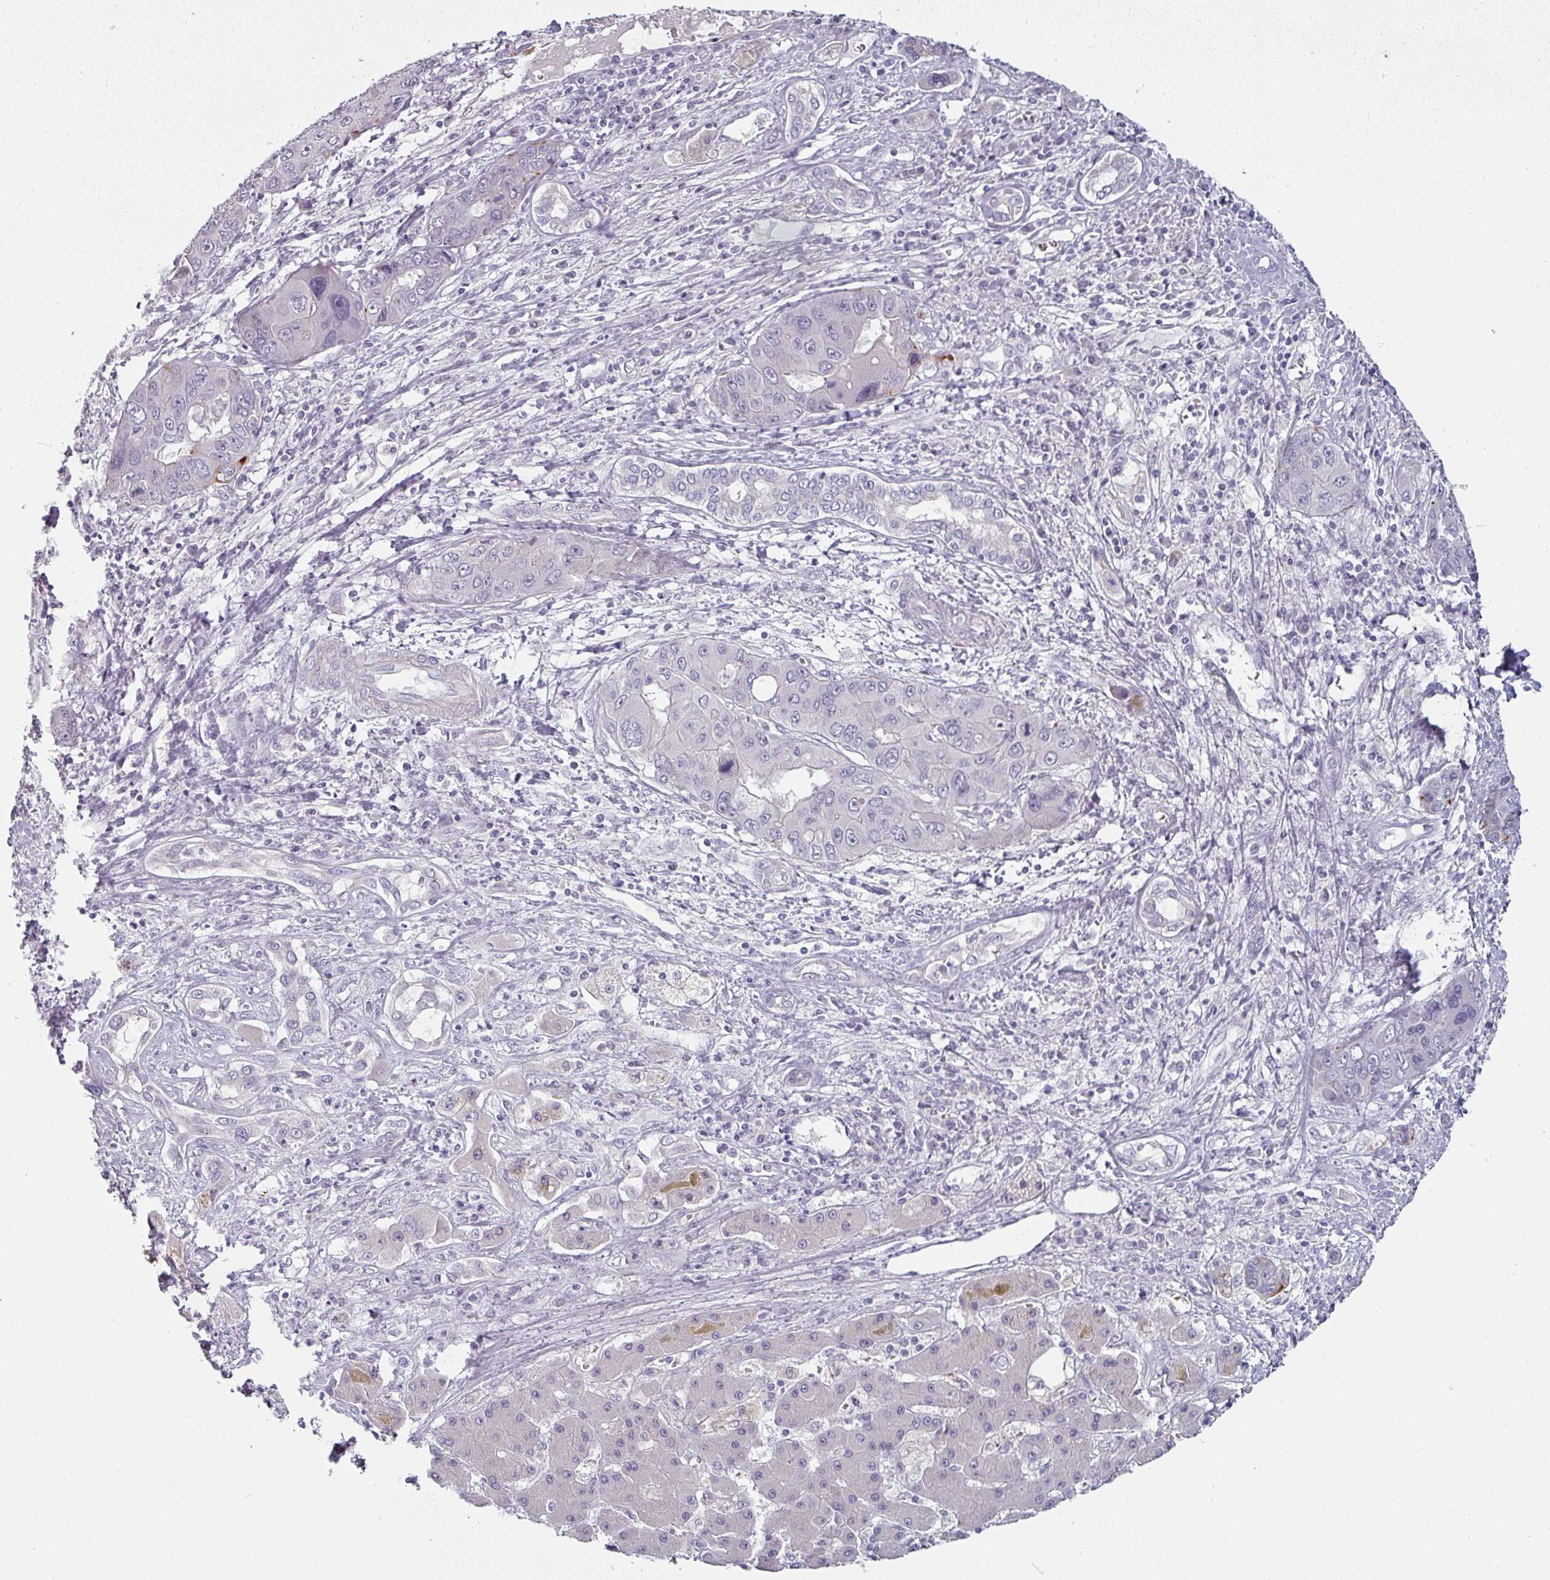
{"staining": {"intensity": "negative", "quantity": "none", "location": "none"}, "tissue": "liver cancer", "cell_type": "Tumor cells", "image_type": "cancer", "snomed": [{"axis": "morphology", "description": "Cholangiocarcinoma"}, {"axis": "topography", "description": "Liver"}], "caption": "Immunohistochemistry (IHC) of liver cholangiocarcinoma displays no expression in tumor cells. (DAB immunohistochemistry (IHC) visualized using brightfield microscopy, high magnification).", "gene": "SLC17A7", "patient": {"sex": "male", "age": 67}}